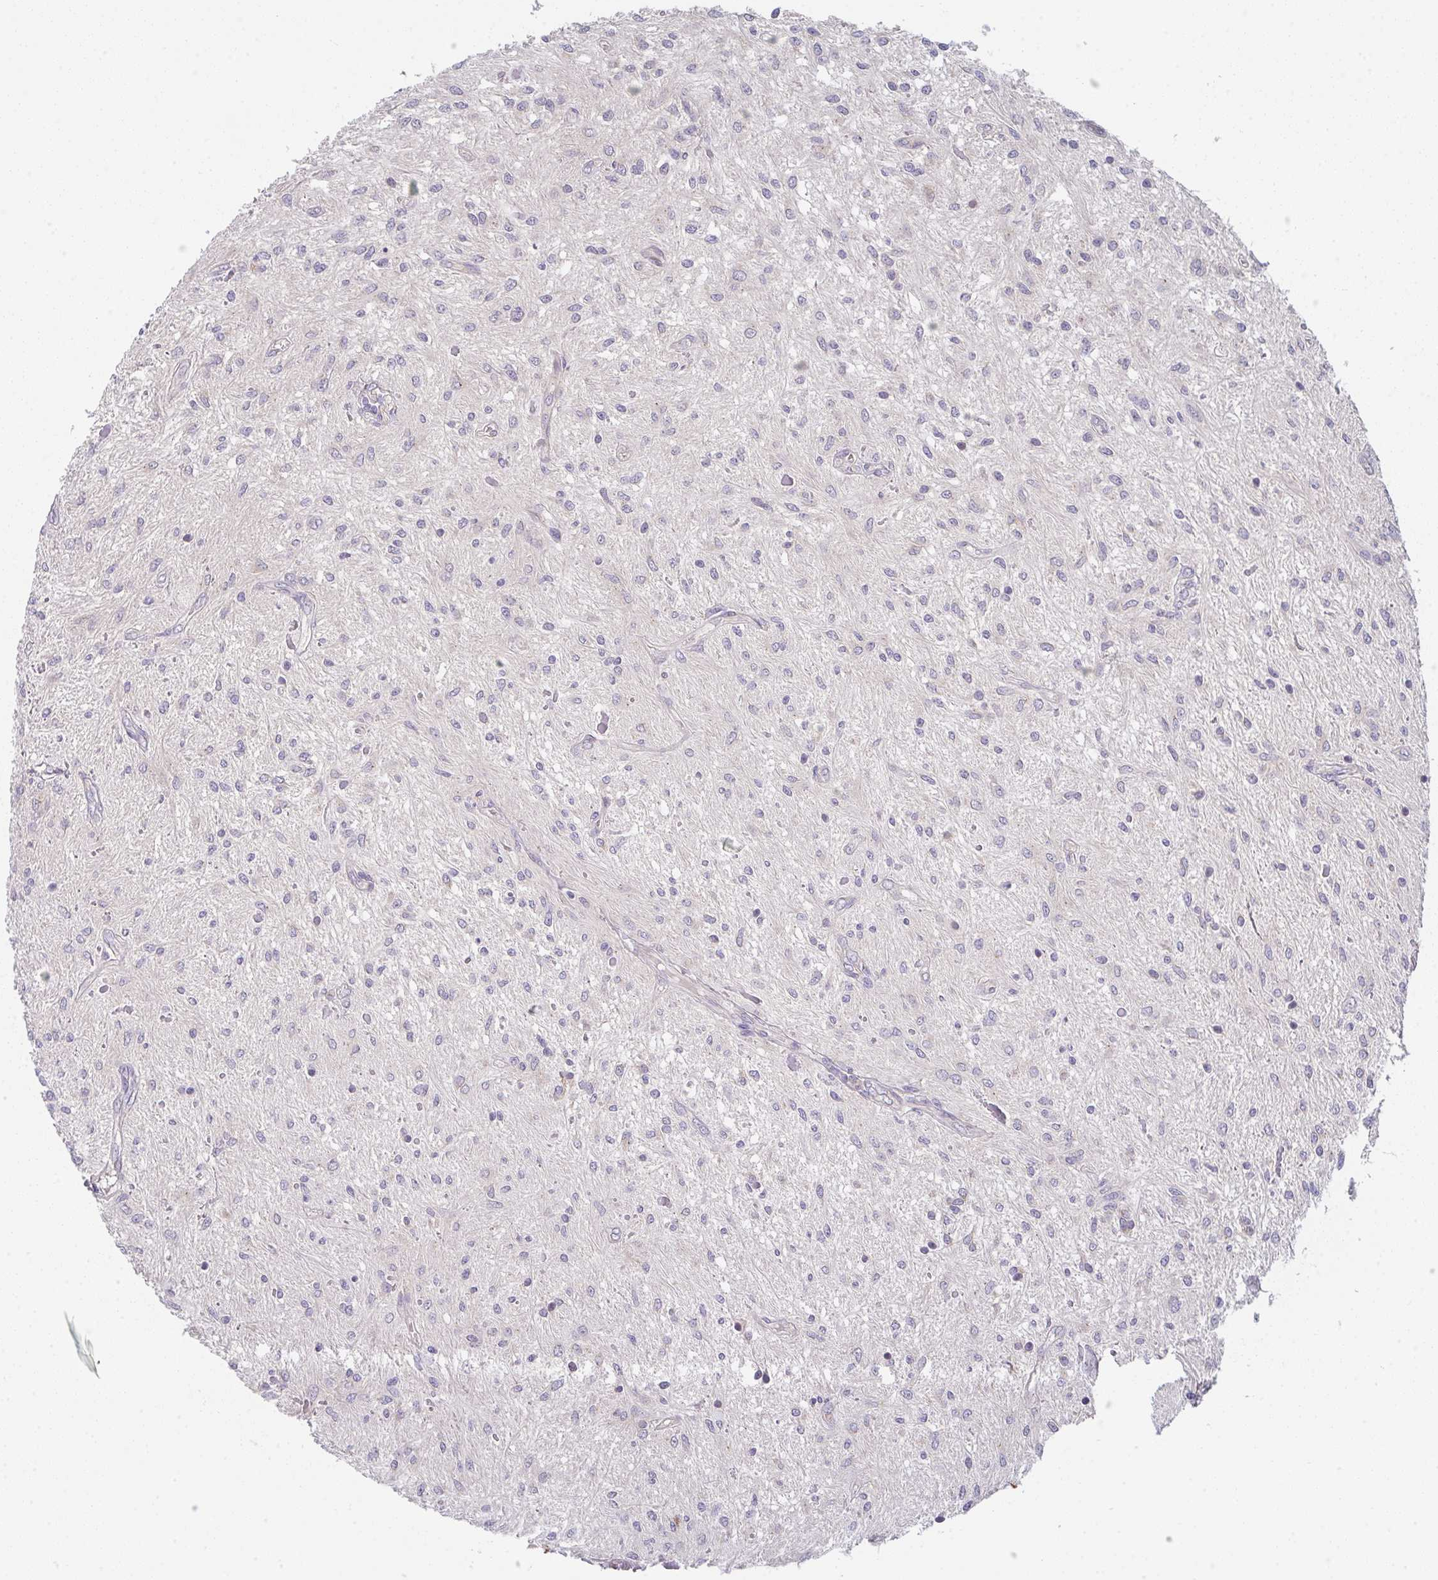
{"staining": {"intensity": "negative", "quantity": "none", "location": "none"}, "tissue": "glioma", "cell_type": "Tumor cells", "image_type": "cancer", "snomed": [{"axis": "morphology", "description": "Glioma, malignant, Low grade"}, {"axis": "topography", "description": "Cerebellum"}], "caption": "Histopathology image shows no significant protein staining in tumor cells of glioma.", "gene": "TSPAN31", "patient": {"sex": "female", "age": 14}}